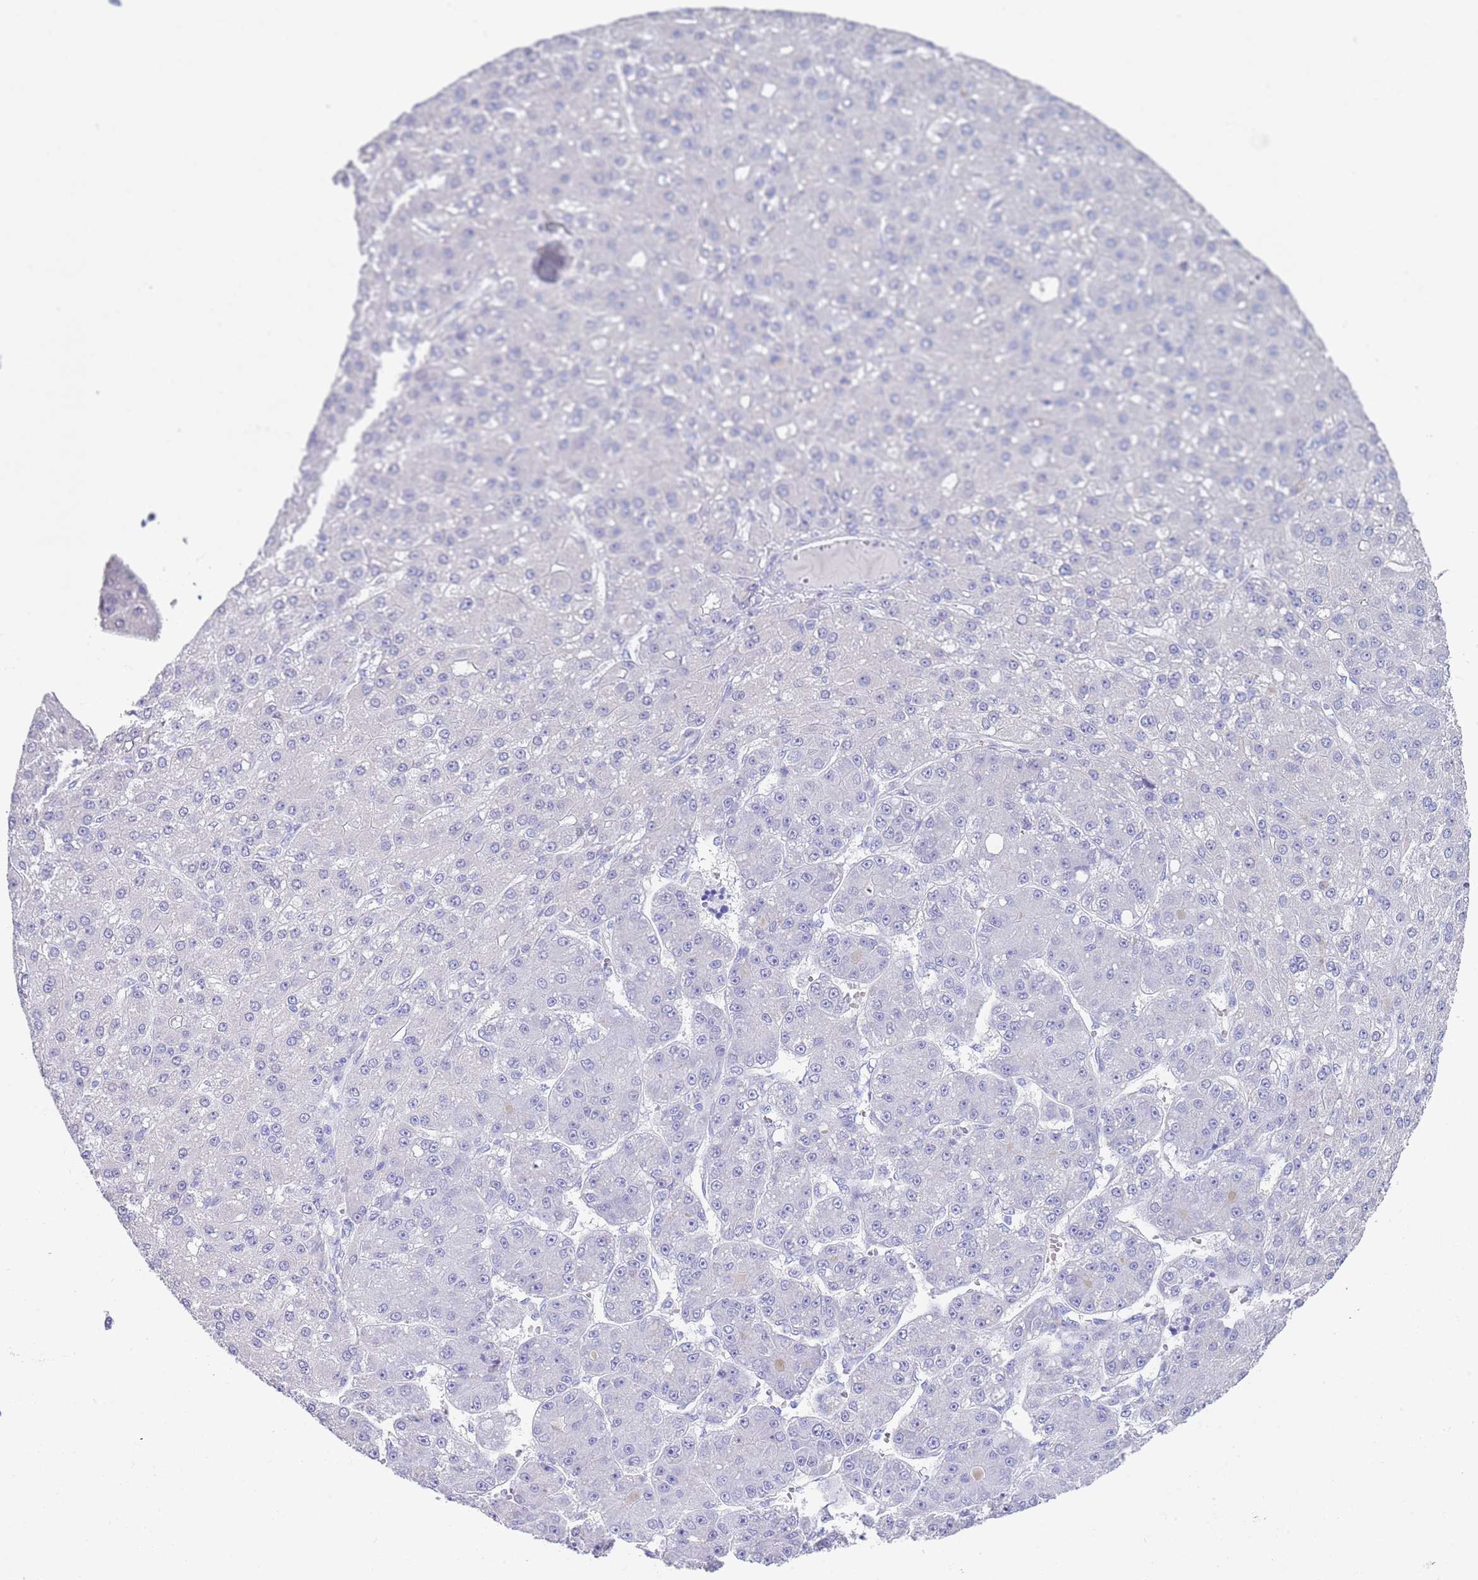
{"staining": {"intensity": "negative", "quantity": "none", "location": "none"}, "tissue": "liver cancer", "cell_type": "Tumor cells", "image_type": "cancer", "snomed": [{"axis": "morphology", "description": "Carcinoma, Hepatocellular, NOS"}, {"axis": "topography", "description": "Liver"}], "caption": "Image shows no significant protein expression in tumor cells of liver cancer. Nuclei are stained in blue.", "gene": "CPXM2", "patient": {"sex": "male", "age": 67}}